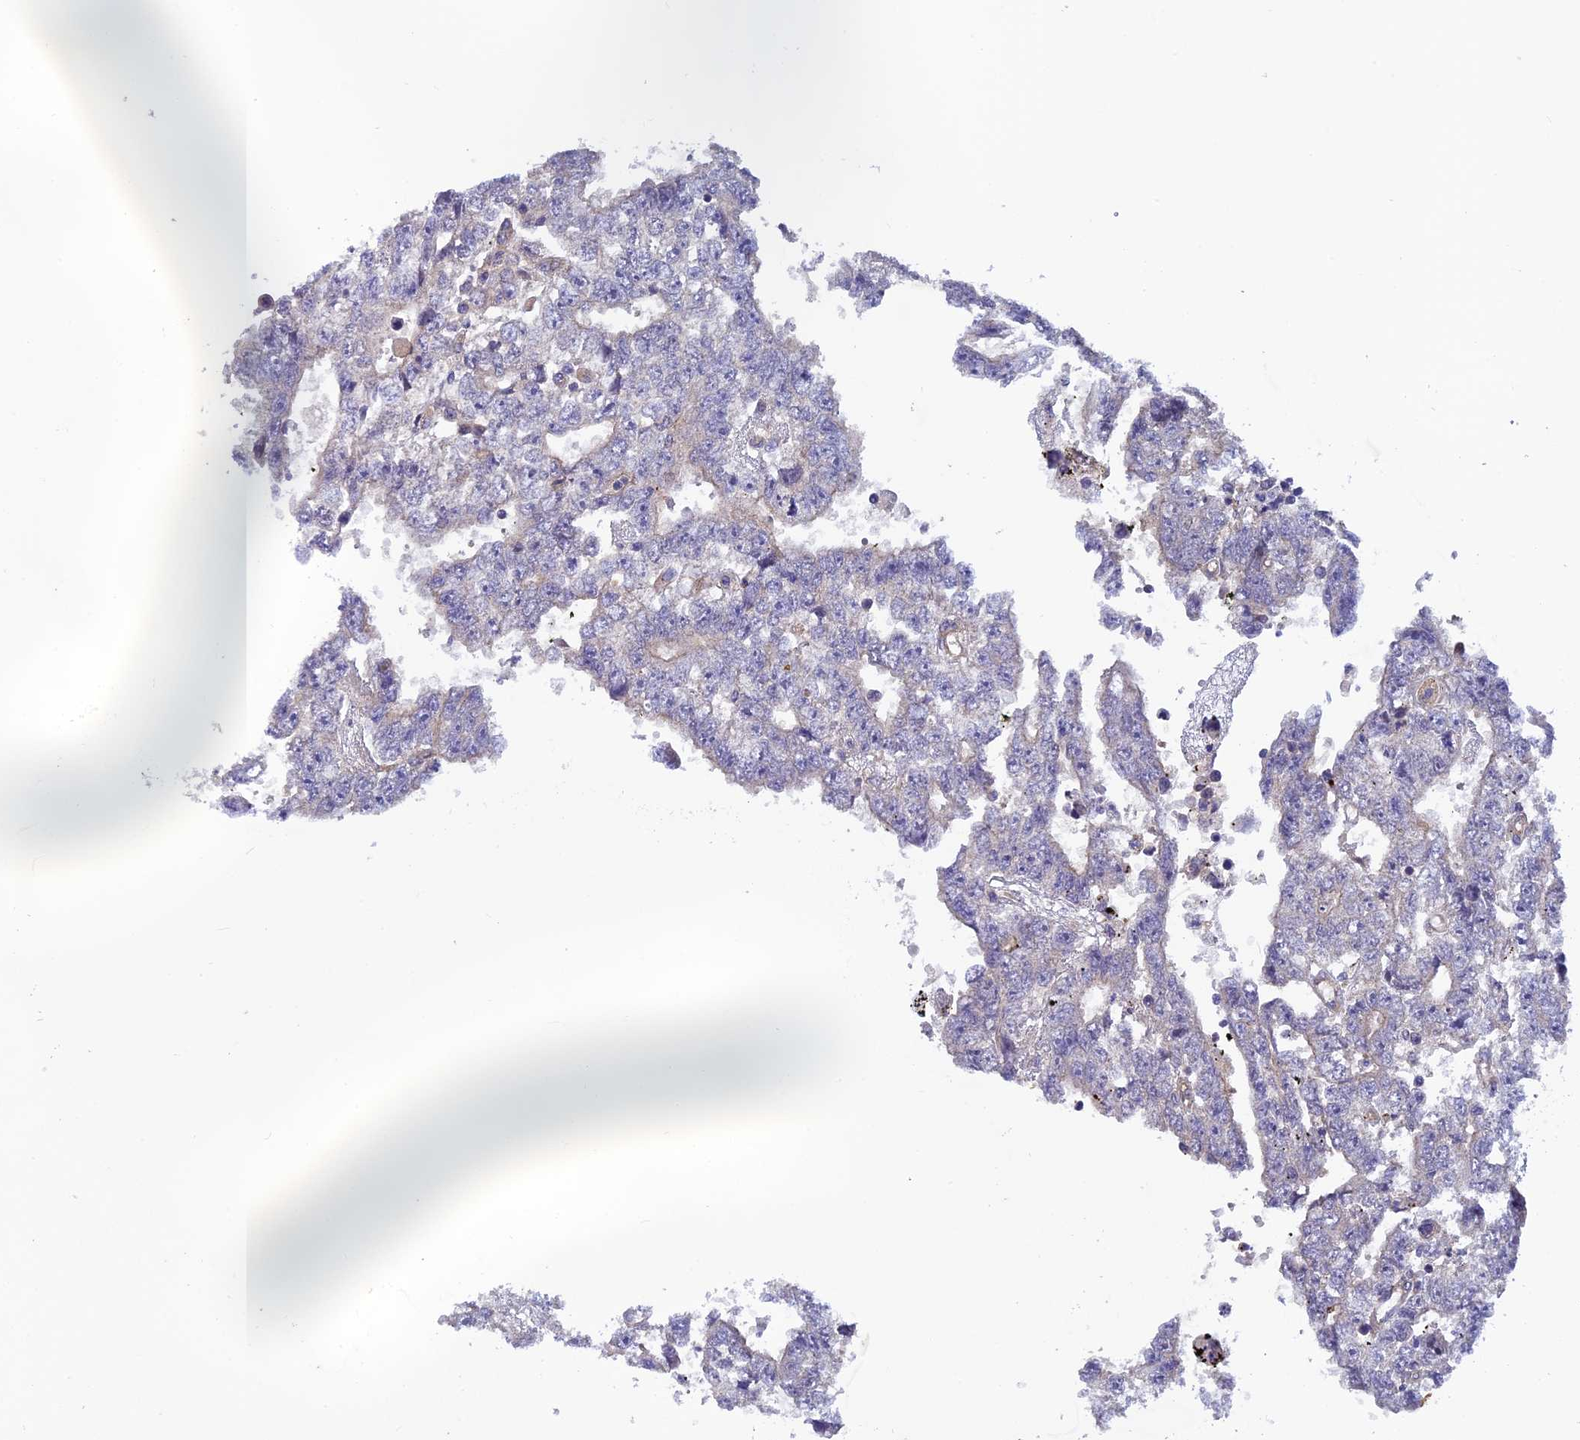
{"staining": {"intensity": "negative", "quantity": "none", "location": "none"}, "tissue": "testis cancer", "cell_type": "Tumor cells", "image_type": "cancer", "snomed": [{"axis": "morphology", "description": "Carcinoma, Embryonal, NOS"}, {"axis": "topography", "description": "Testis"}], "caption": "Human testis cancer (embryonal carcinoma) stained for a protein using immunohistochemistry (IHC) shows no expression in tumor cells.", "gene": "ADAMTS15", "patient": {"sex": "male", "age": 25}}